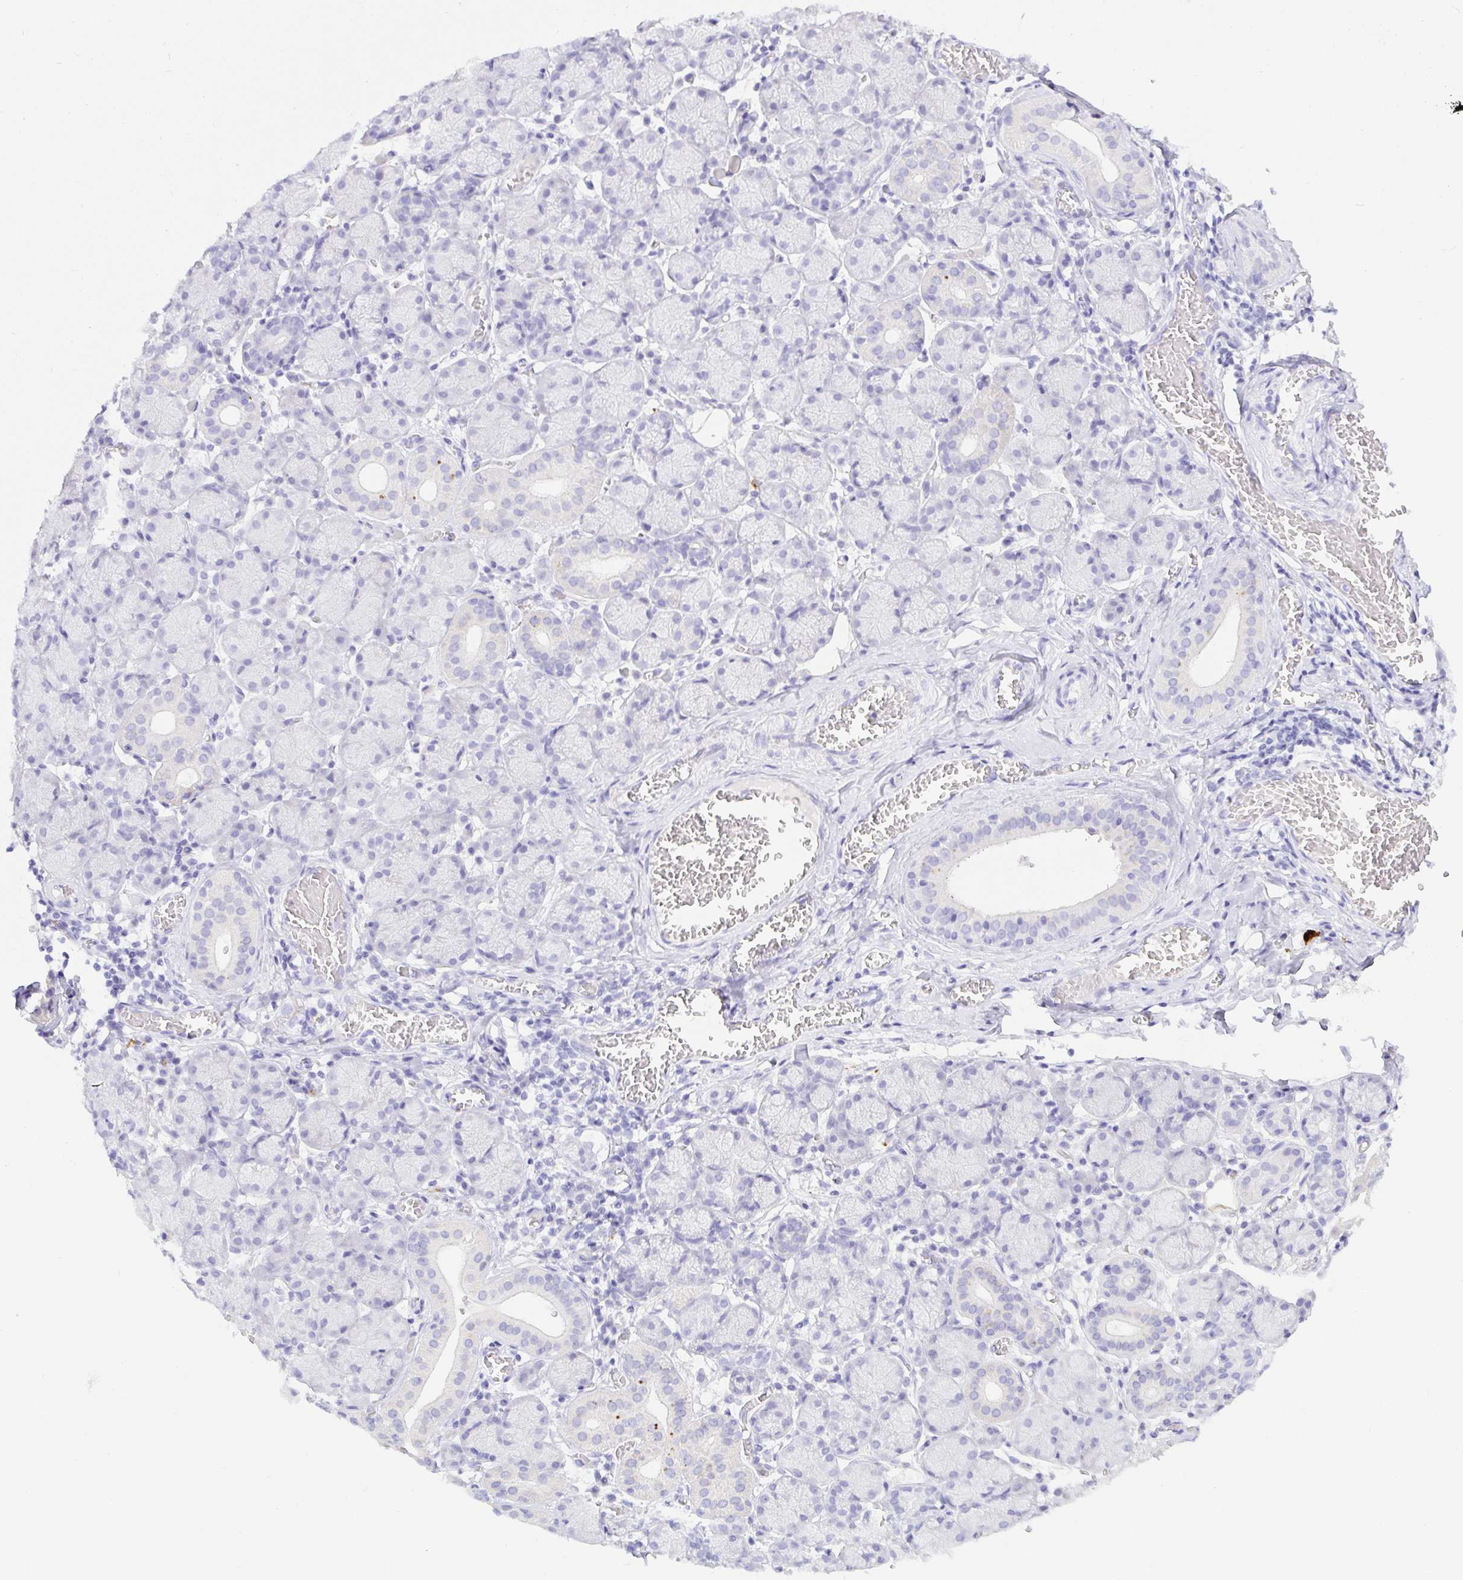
{"staining": {"intensity": "negative", "quantity": "none", "location": "none"}, "tissue": "salivary gland", "cell_type": "Glandular cells", "image_type": "normal", "snomed": [{"axis": "morphology", "description": "Normal tissue, NOS"}, {"axis": "topography", "description": "Salivary gland"}], "caption": "Immunohistochemistry of unremarkable human salivary gland demonstrates no staining in glandular cells. (Brightfield microscopy of DAB (3,3'-diaminobenzidine) IHC at high magnification).", "gene": "PAX8", "patient": {"sex": "female", "age": 24}}